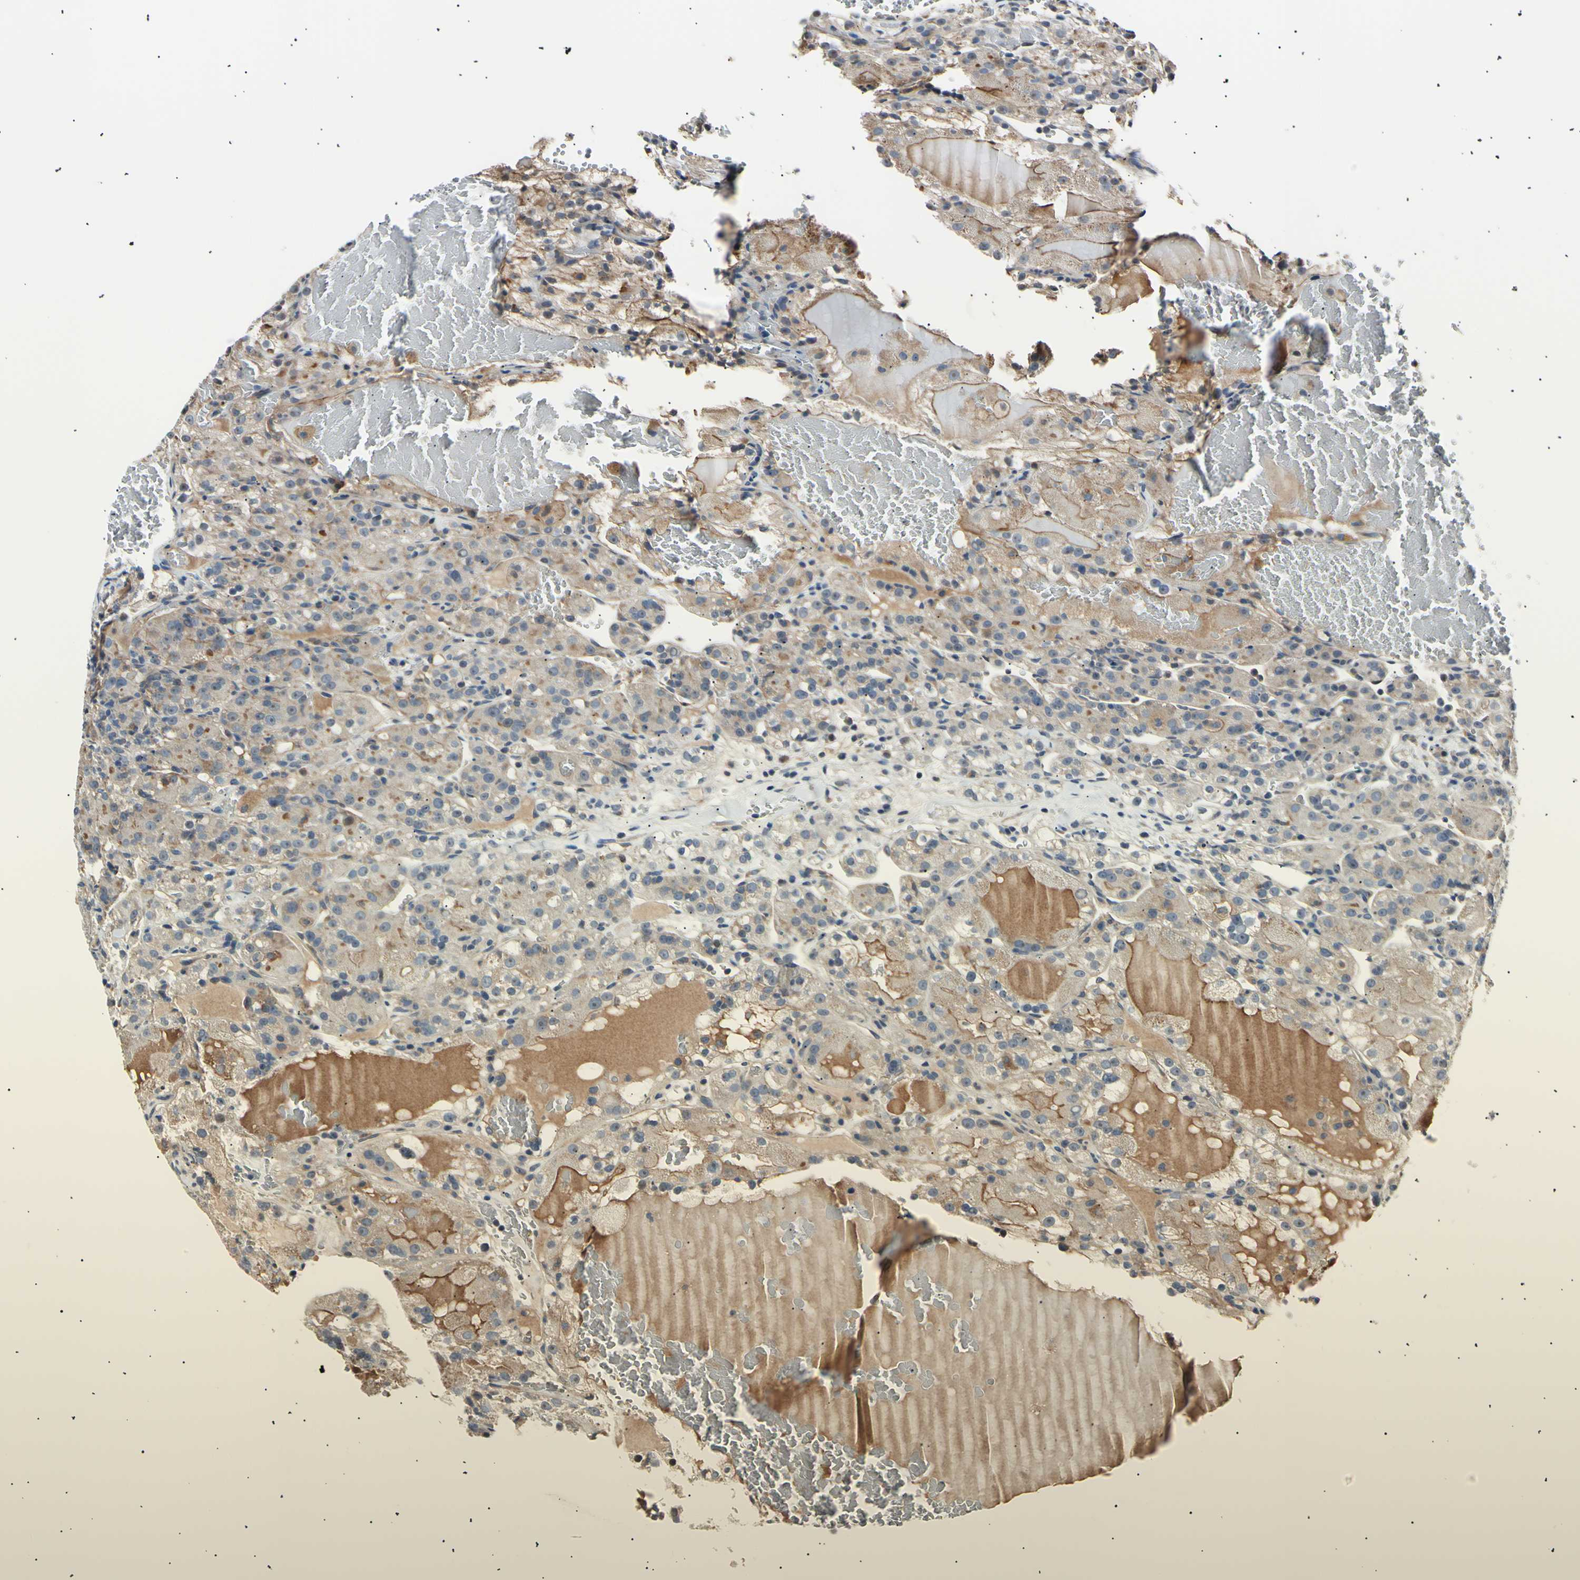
{"staining": {"intensity": "weak", "quantity": ">75%", "location": "cytoplasmic/membranous"}, "tissue": "renal cancer", "cell_type": "Tumor cells", "image_type": "cancer", "snomed": [{"axis": "morphology", "description": "Normal tissue, NOS"}, {"axis": "morphology", "description": "Adenocarcinoma, NOS"}, {"axis": "topography", "description": "Kidney"}], "caption": "Protein staining displays weak cytoplasmic/membranous positivity in about >75% of tumor cells in renal adenocarcinoma. The staining is performed using DAB (3,3'-diaminobenzidine) brown chromogen to label protein expression. The nuclei are counter-stained blue using hematoxylin.", "gene": "ITGA6", "patient": {"sex": "male", "age": 61}}